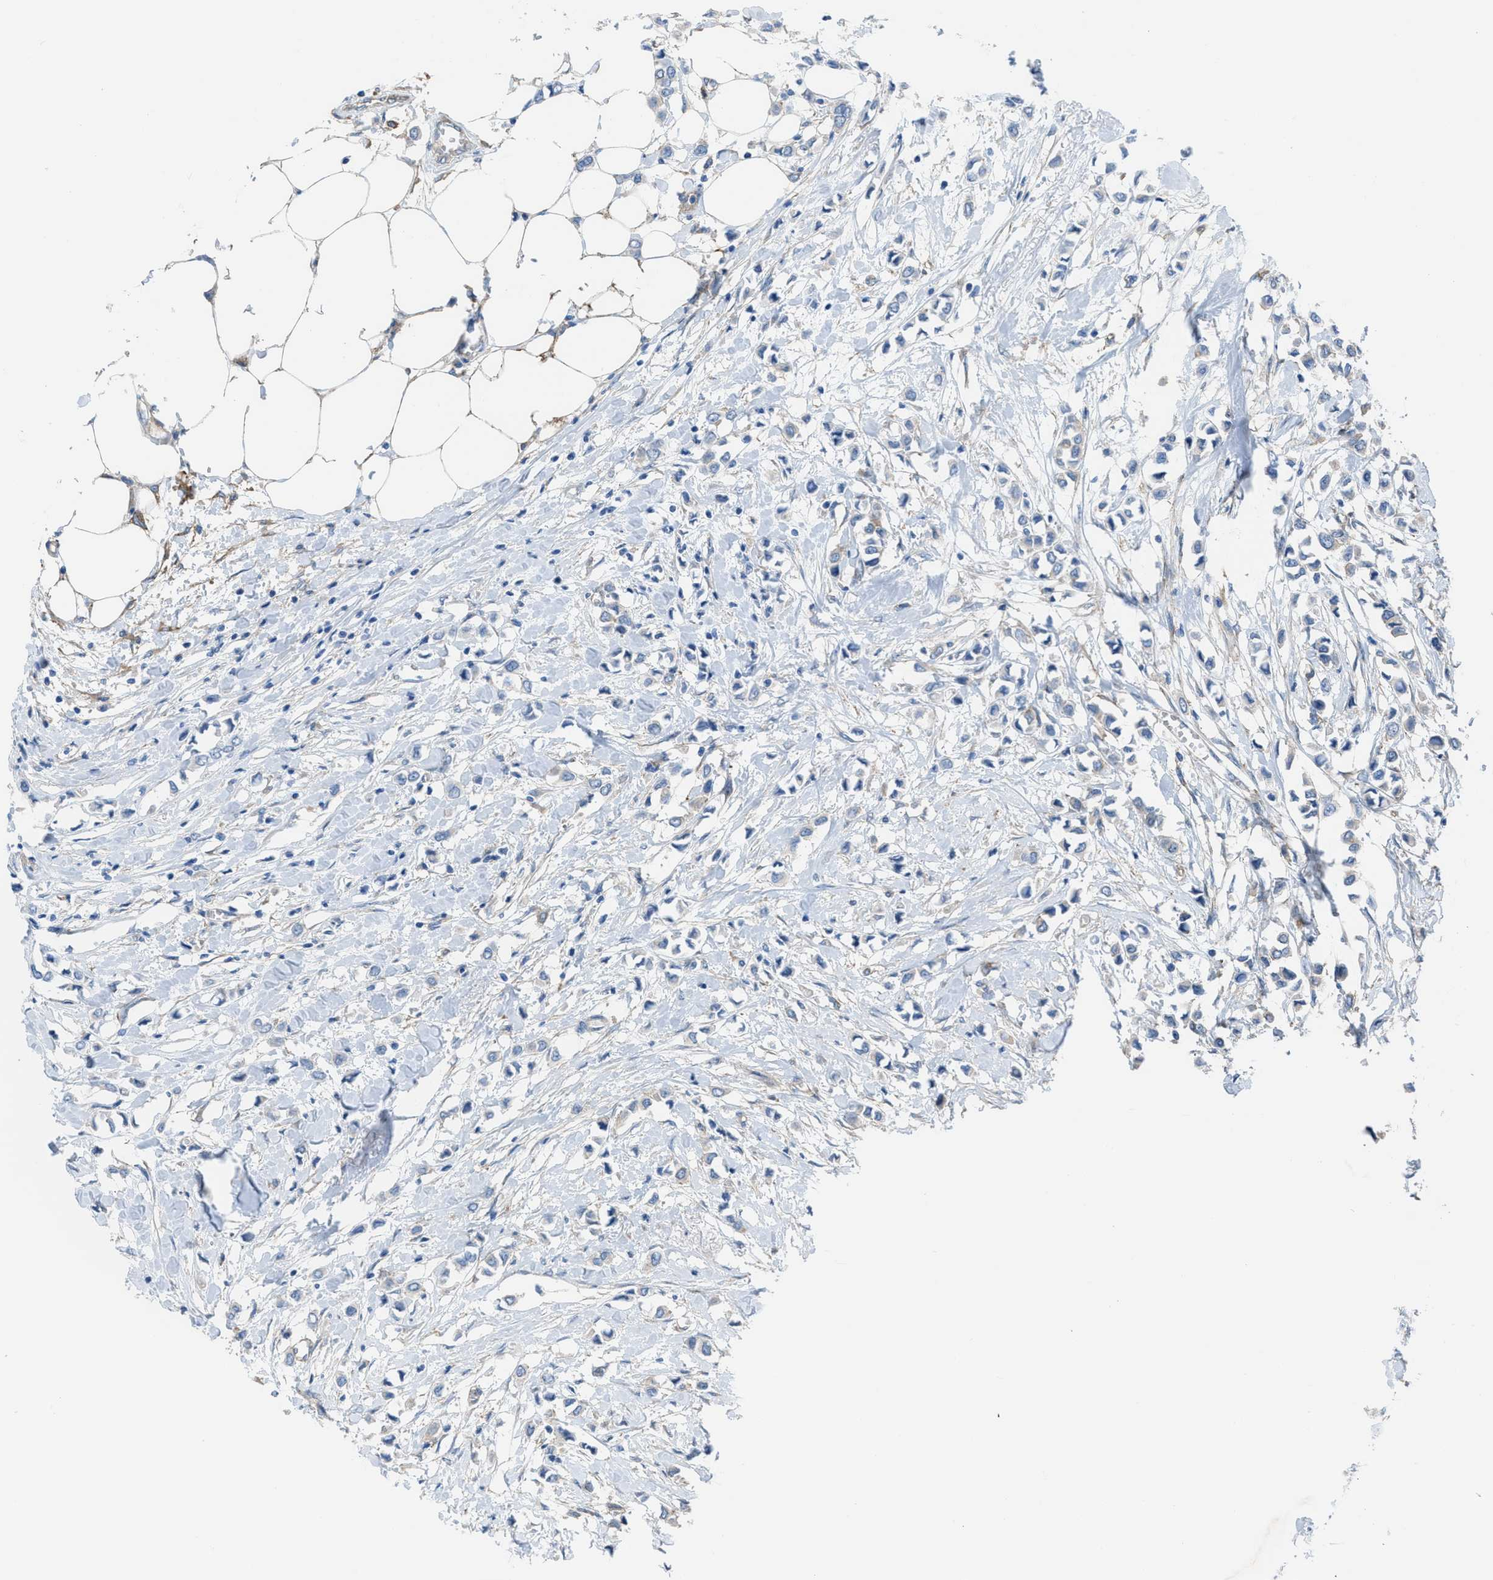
{"staining": {"intensity": "negative", "quantity": "none", "location": "none"}, "tissue": "breast cancer", "cell_type": "Tumor cells", "image_type": "cancer", "snomed": [{"axis": "morphology", "description": "Lobular carcinoma"}, {"axis": "topography", "description": "Breast"}], "caption": "DAB immunohistochemical staining of breast cancer (lobular carcinoma) exhibits no significant expression in tumor cells.", "gene": "EGFR", "patient": {"sex": "female", "age": 51}}